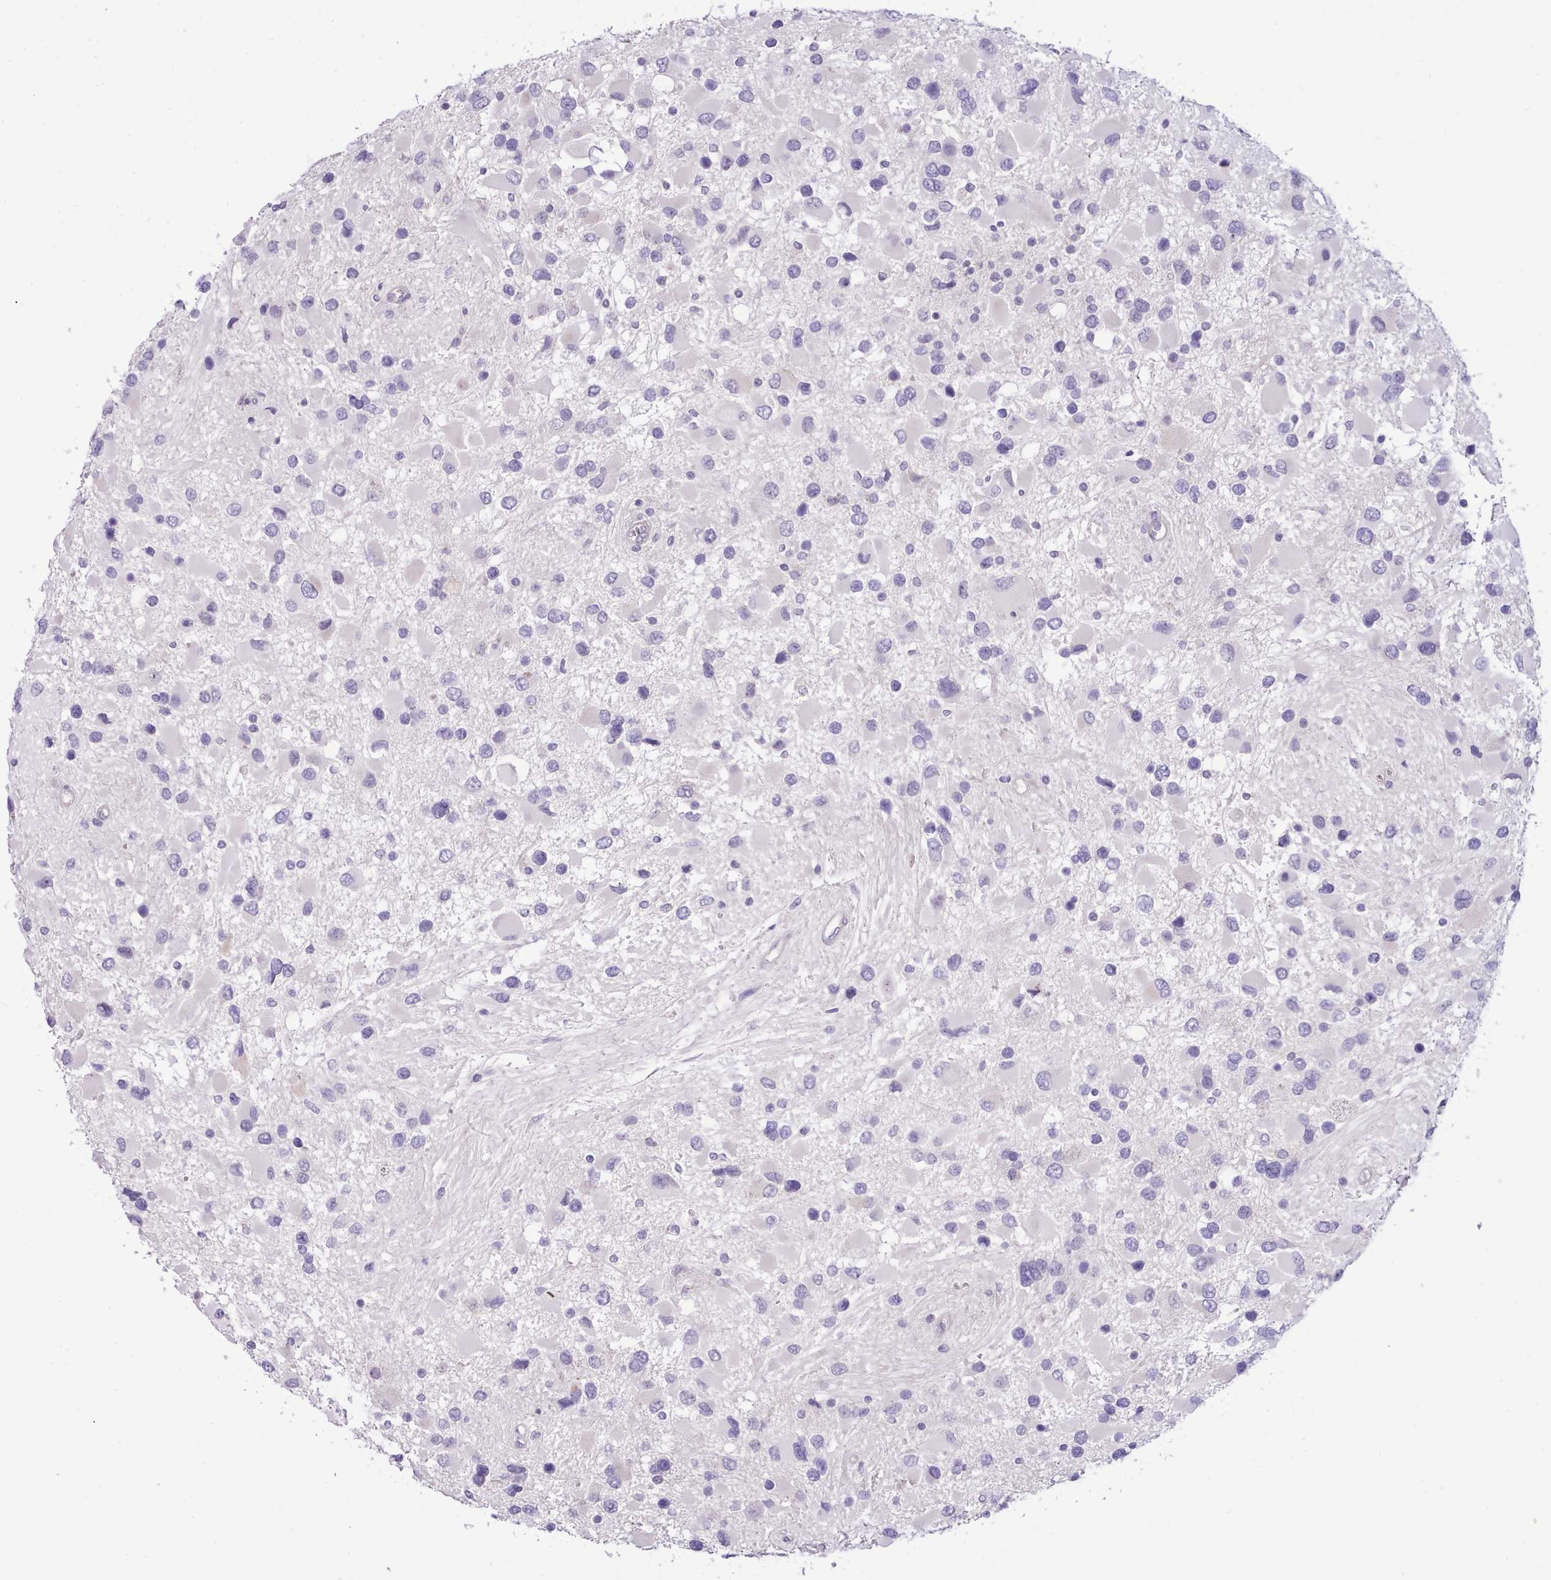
{"staining": {"intensity": "negative", "quantity": "none", "location": "none"}, "tissue": "glioma", "cell_type": "Tumor cells", "image_type": "cancer", "snomed": [{"axis": "morphology", "description": "Glioma, malignant, High grade"}, {"axis": "topography", "description": "Brain"}], "caption": "An image of human high-grade glioma (malignant) is negative for staining in tumor cells.", "gene": "CYP2A13", "patient": {"sex": "male", "age": 53}}